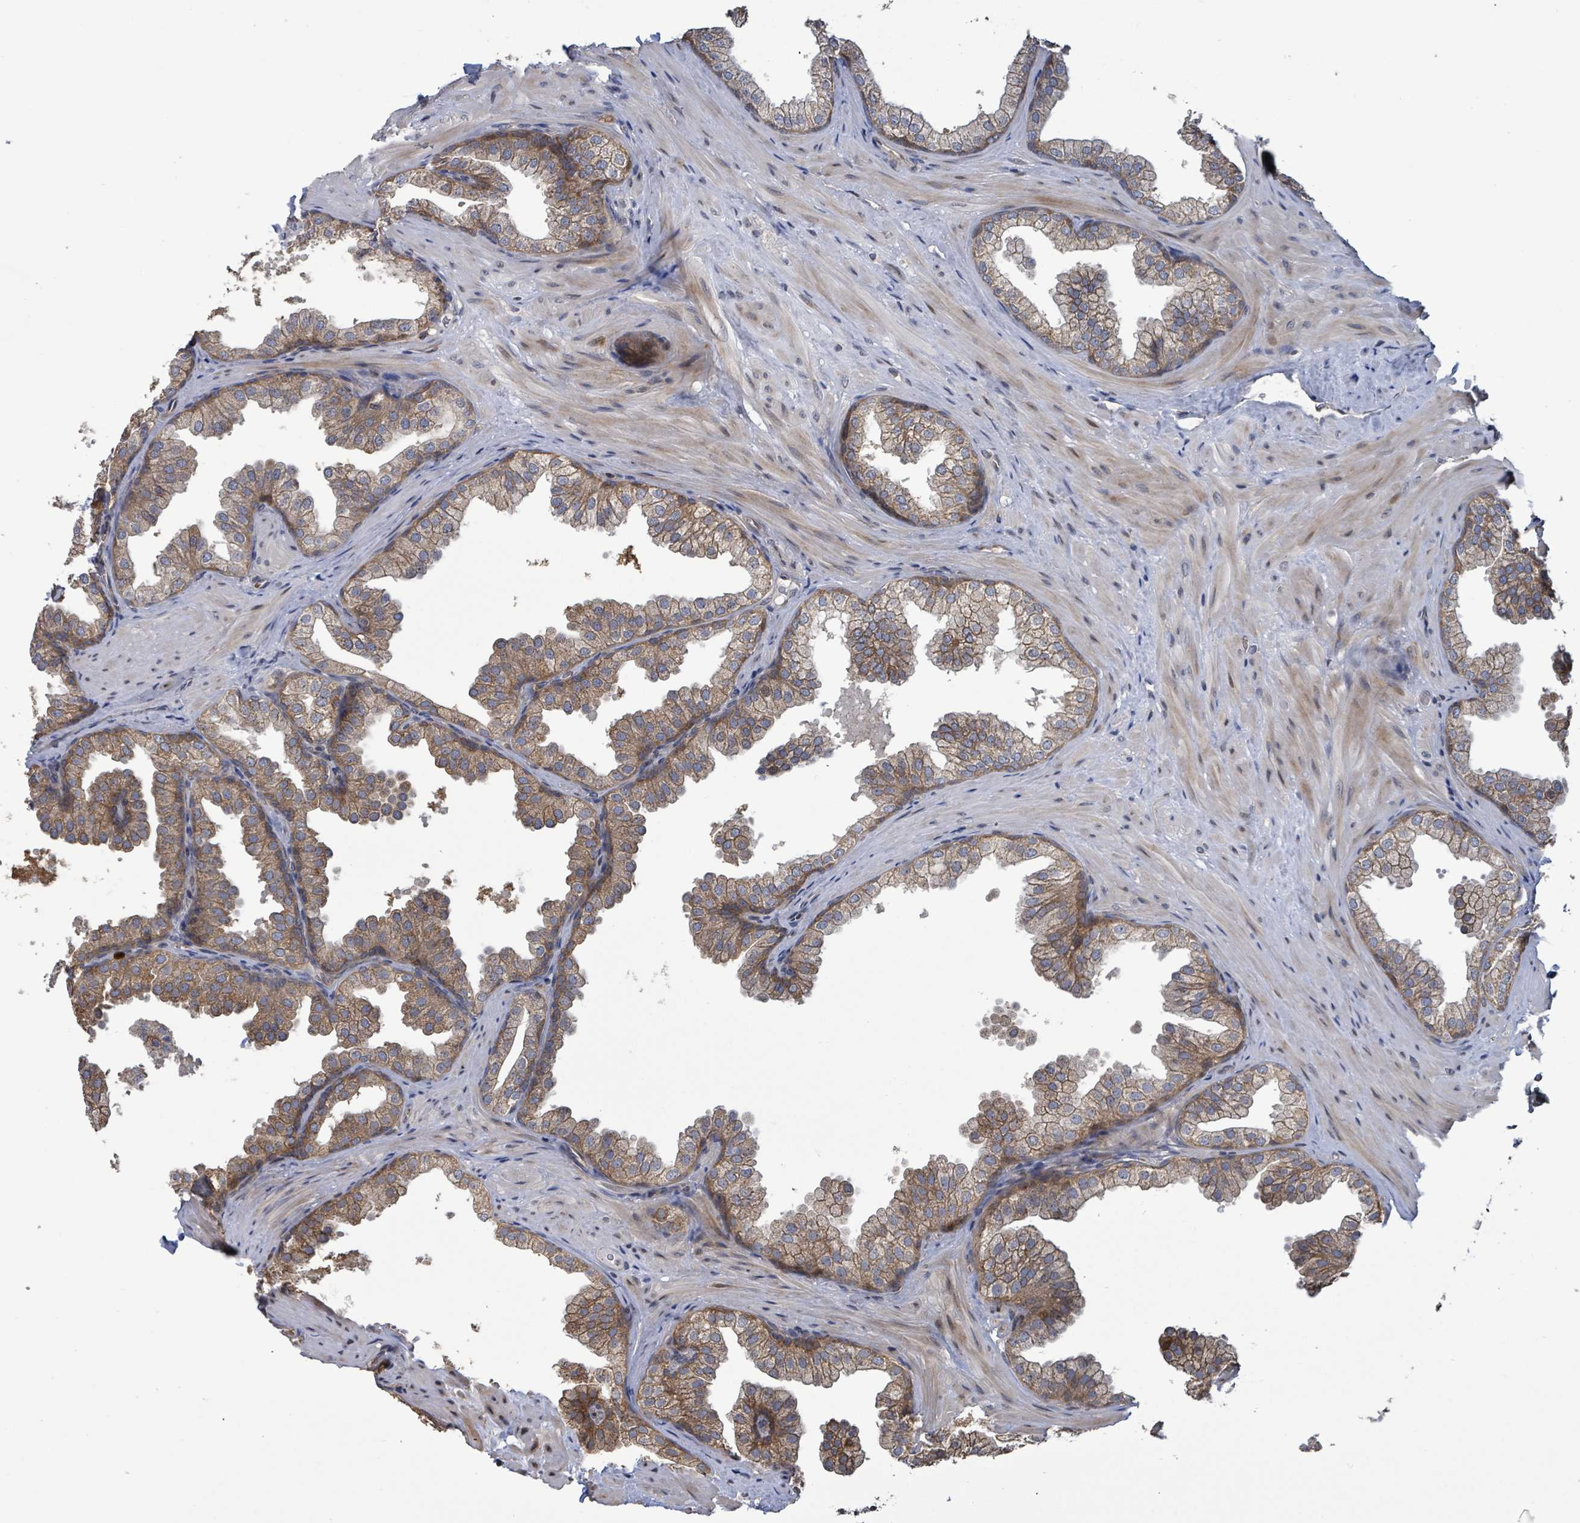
{"staining": {"intensity": "moderate", "quantity": ">75%", "location": "cytoplasmic/membranous"}, "tissue": "prostate", "cell_type": "Glandular cells", "image_type": "normal", "snomed": [{"axis": "morphology", "description": "Normal tissue, NOS"}, {"axis": "topography", "description": "Prostate"}], "caption": "IHC of normal prostate displays medium levels of moderate cytoplasmic/membranous expression in about >75% of glandular cells.", "gene": "COQ6", "patient": {"sex": "male", "age": 37}}